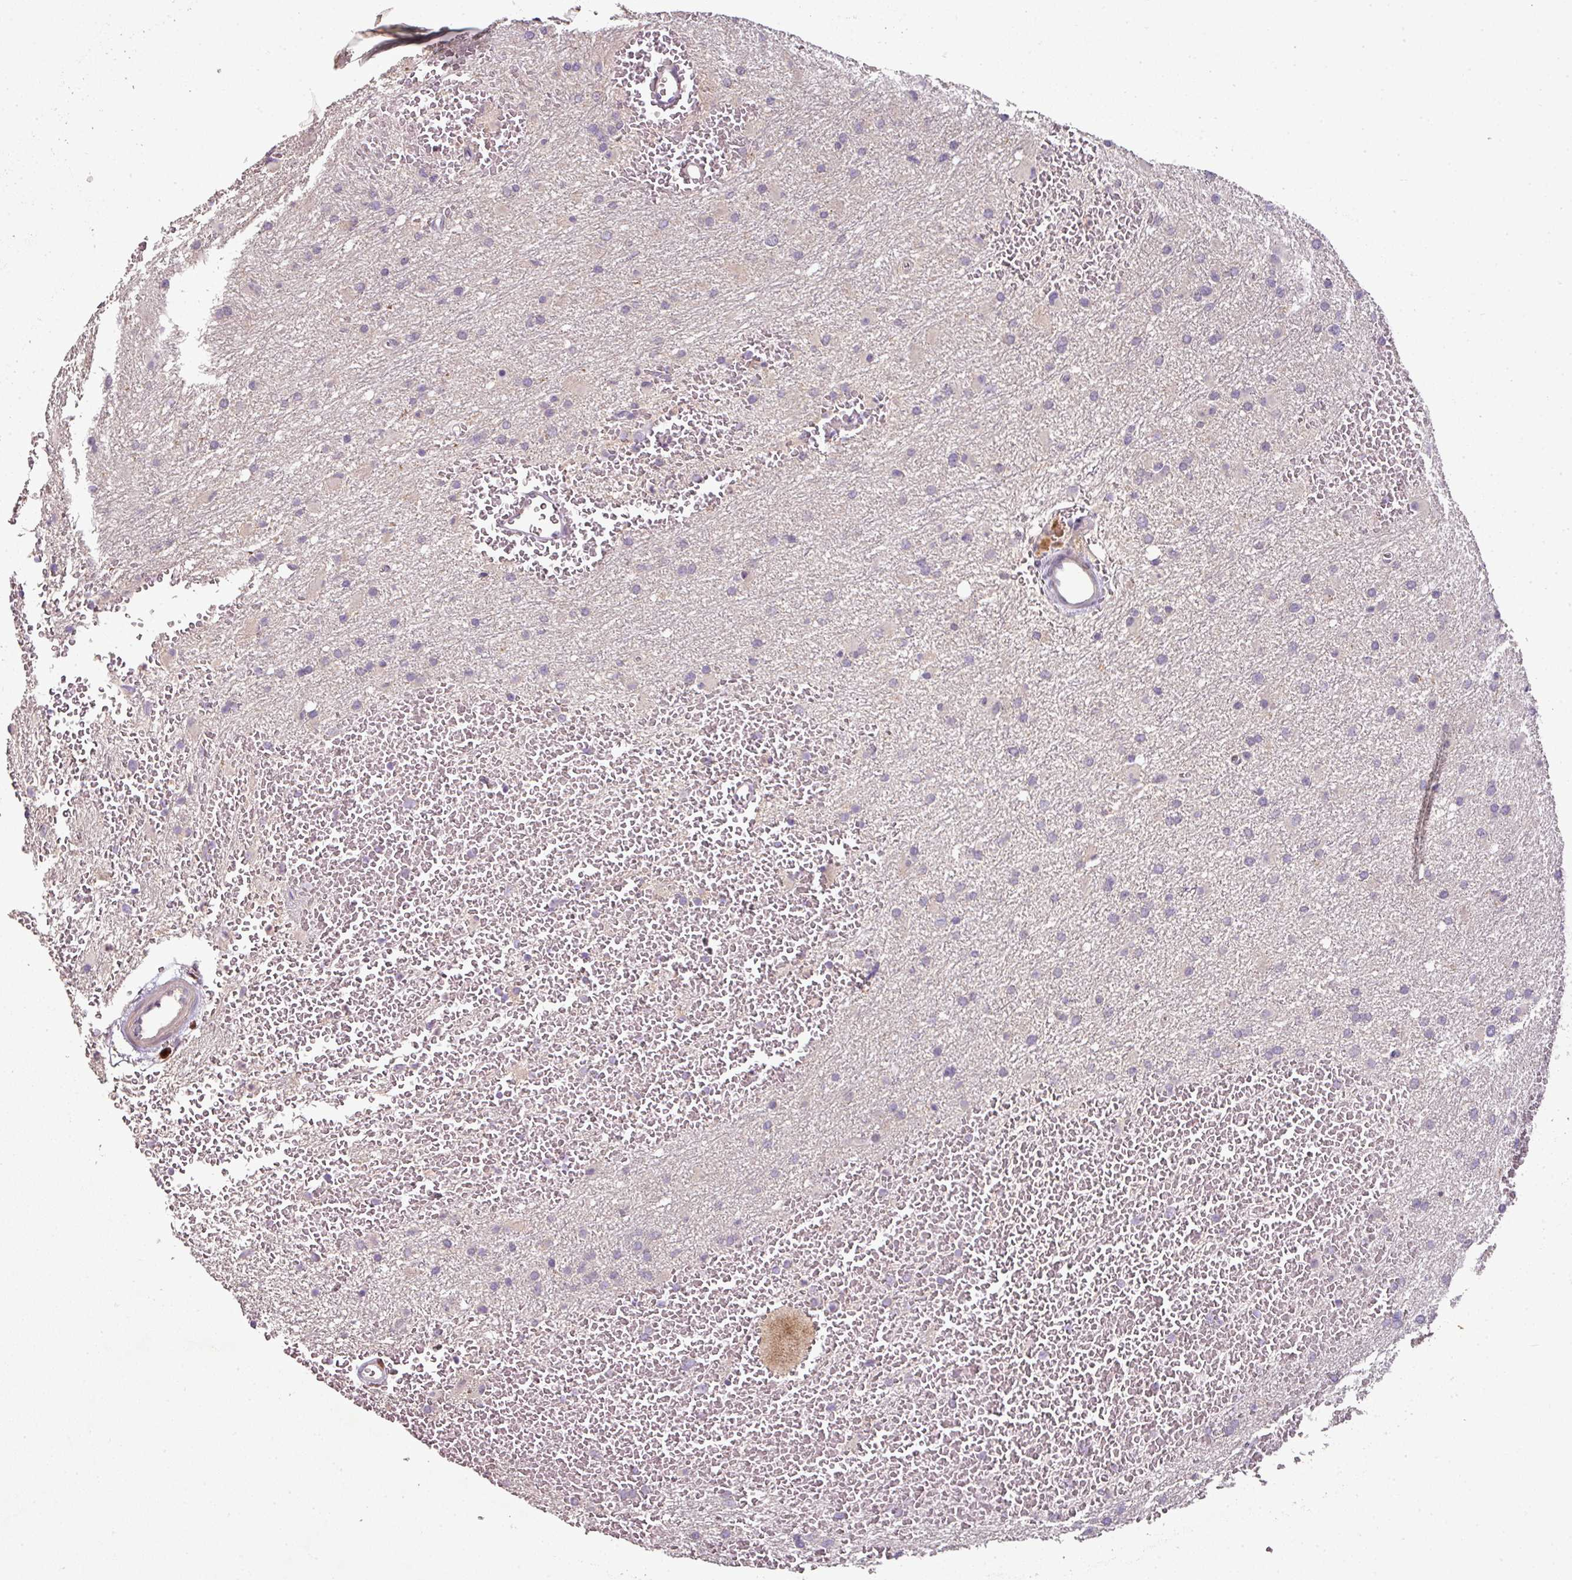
{"staining": {"intensity": "negative", "quantity": "none", "location": "none"}, "tissue": "glioma", "cell_type": "Tumor cells", "image_type": "cancer", "snomed": [{"axis": "morphology", "description": "Glioma, malignant, High grade"}, {"axis": "topography", "description": "Cerebral cortex"}], "caption": "Human glioma stained for a protein using immunohistochemistry (IHC) displays no staining in tumor cells.", "gene": "SPCS3", "patient": {"sex": "female", "age": 36}}